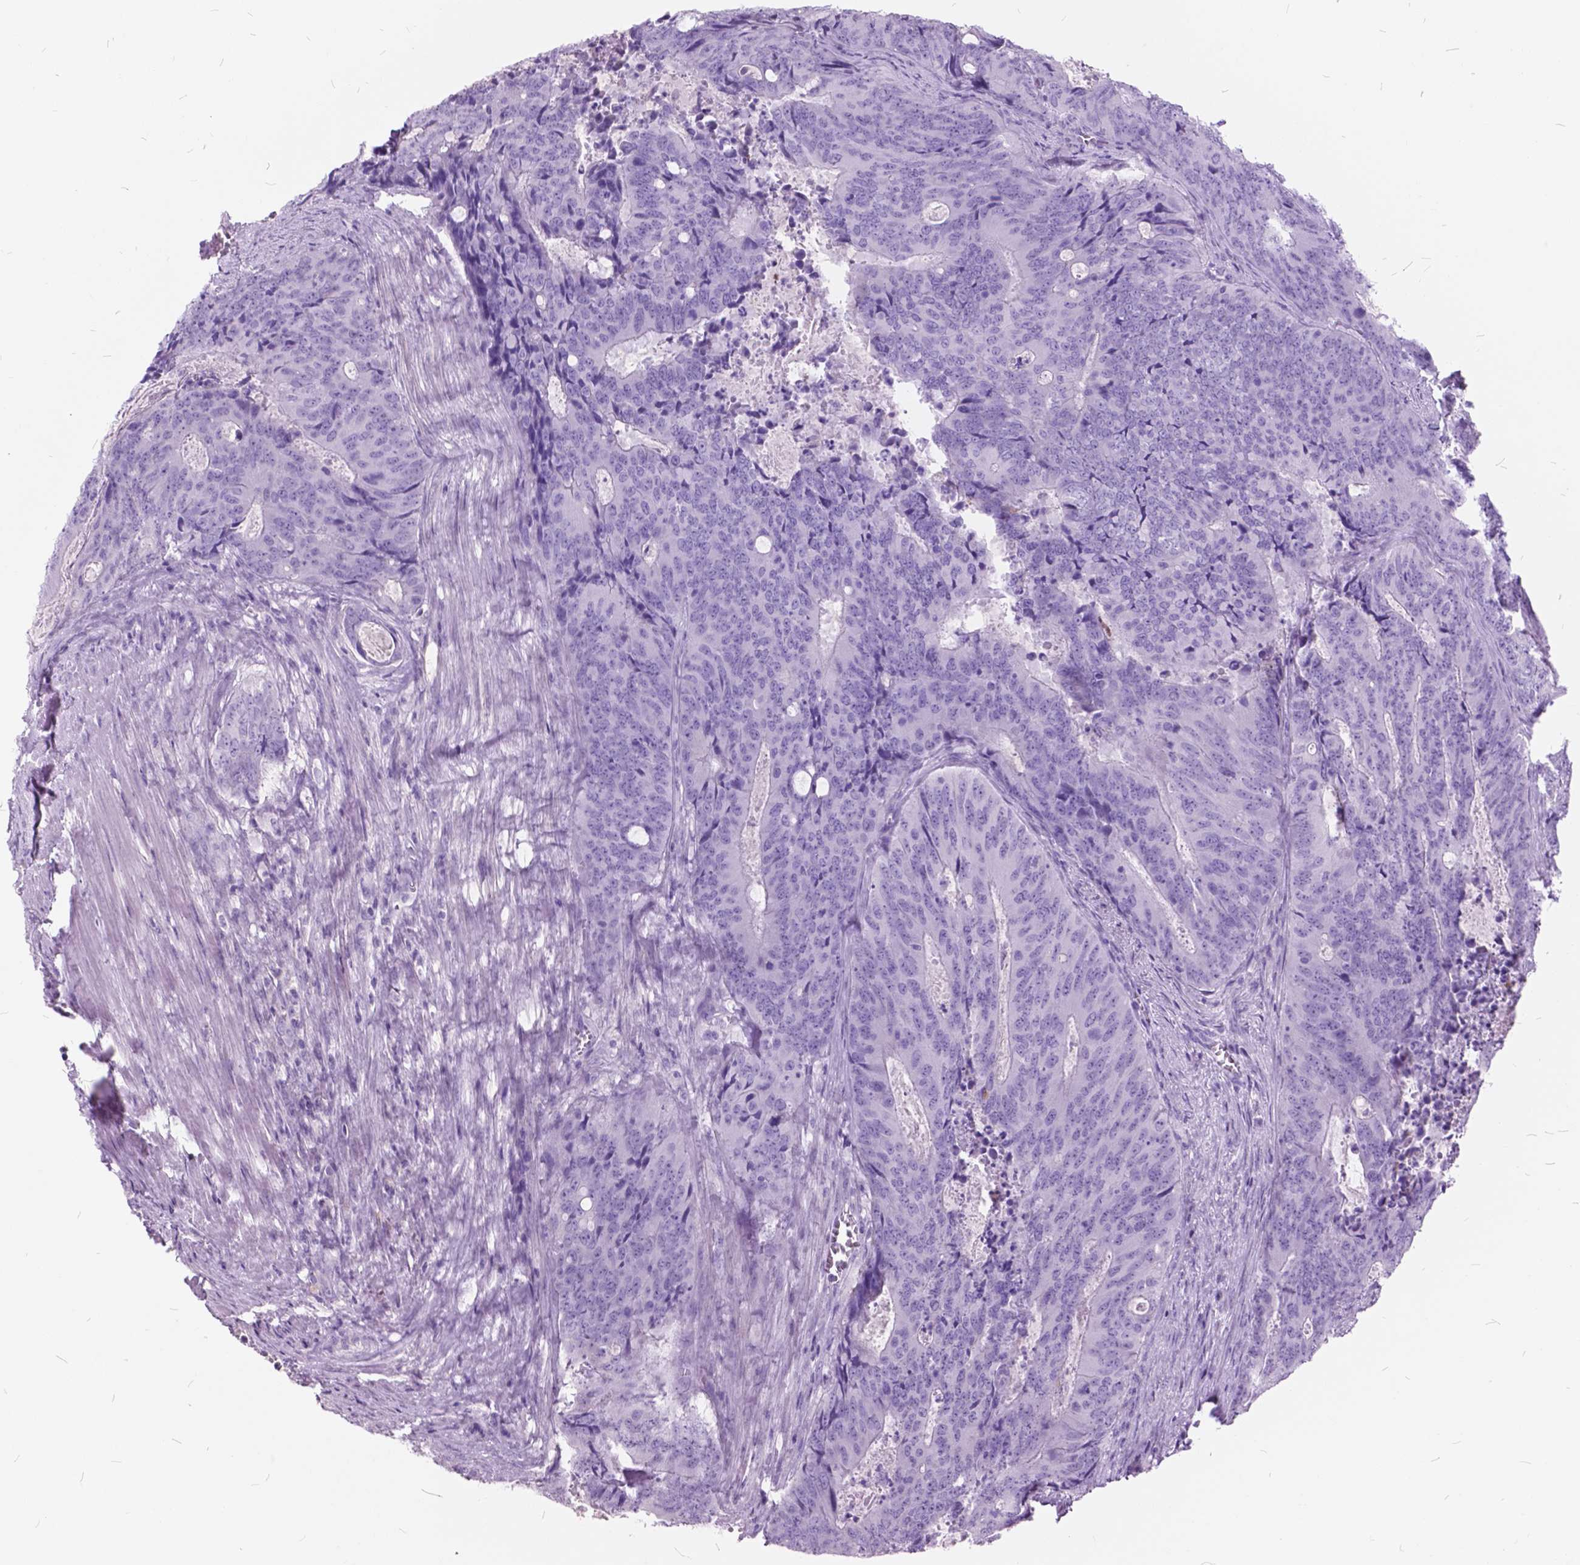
{"staining": {"intensity": "negative", "quantity": "none", "location": "none"}, "tissue": "colorectal cancer", "cell_type": "Tumor cells", "image_type": "cancer", "snomed": [{"axis": "morphology", "description": "Adenocarcinoma, NOS"}, {"axis": "topography", "description": "Colon"}], "caption": "Tumor cells are negative for protein expression in human adenocarcinoma (colorectal). (DAB (3,3'-diaminobenzidine) immunohistochemistry (IHC), high magnification).", "gene": "GDF9", "patient": {"sex": "male", "age": 67}}